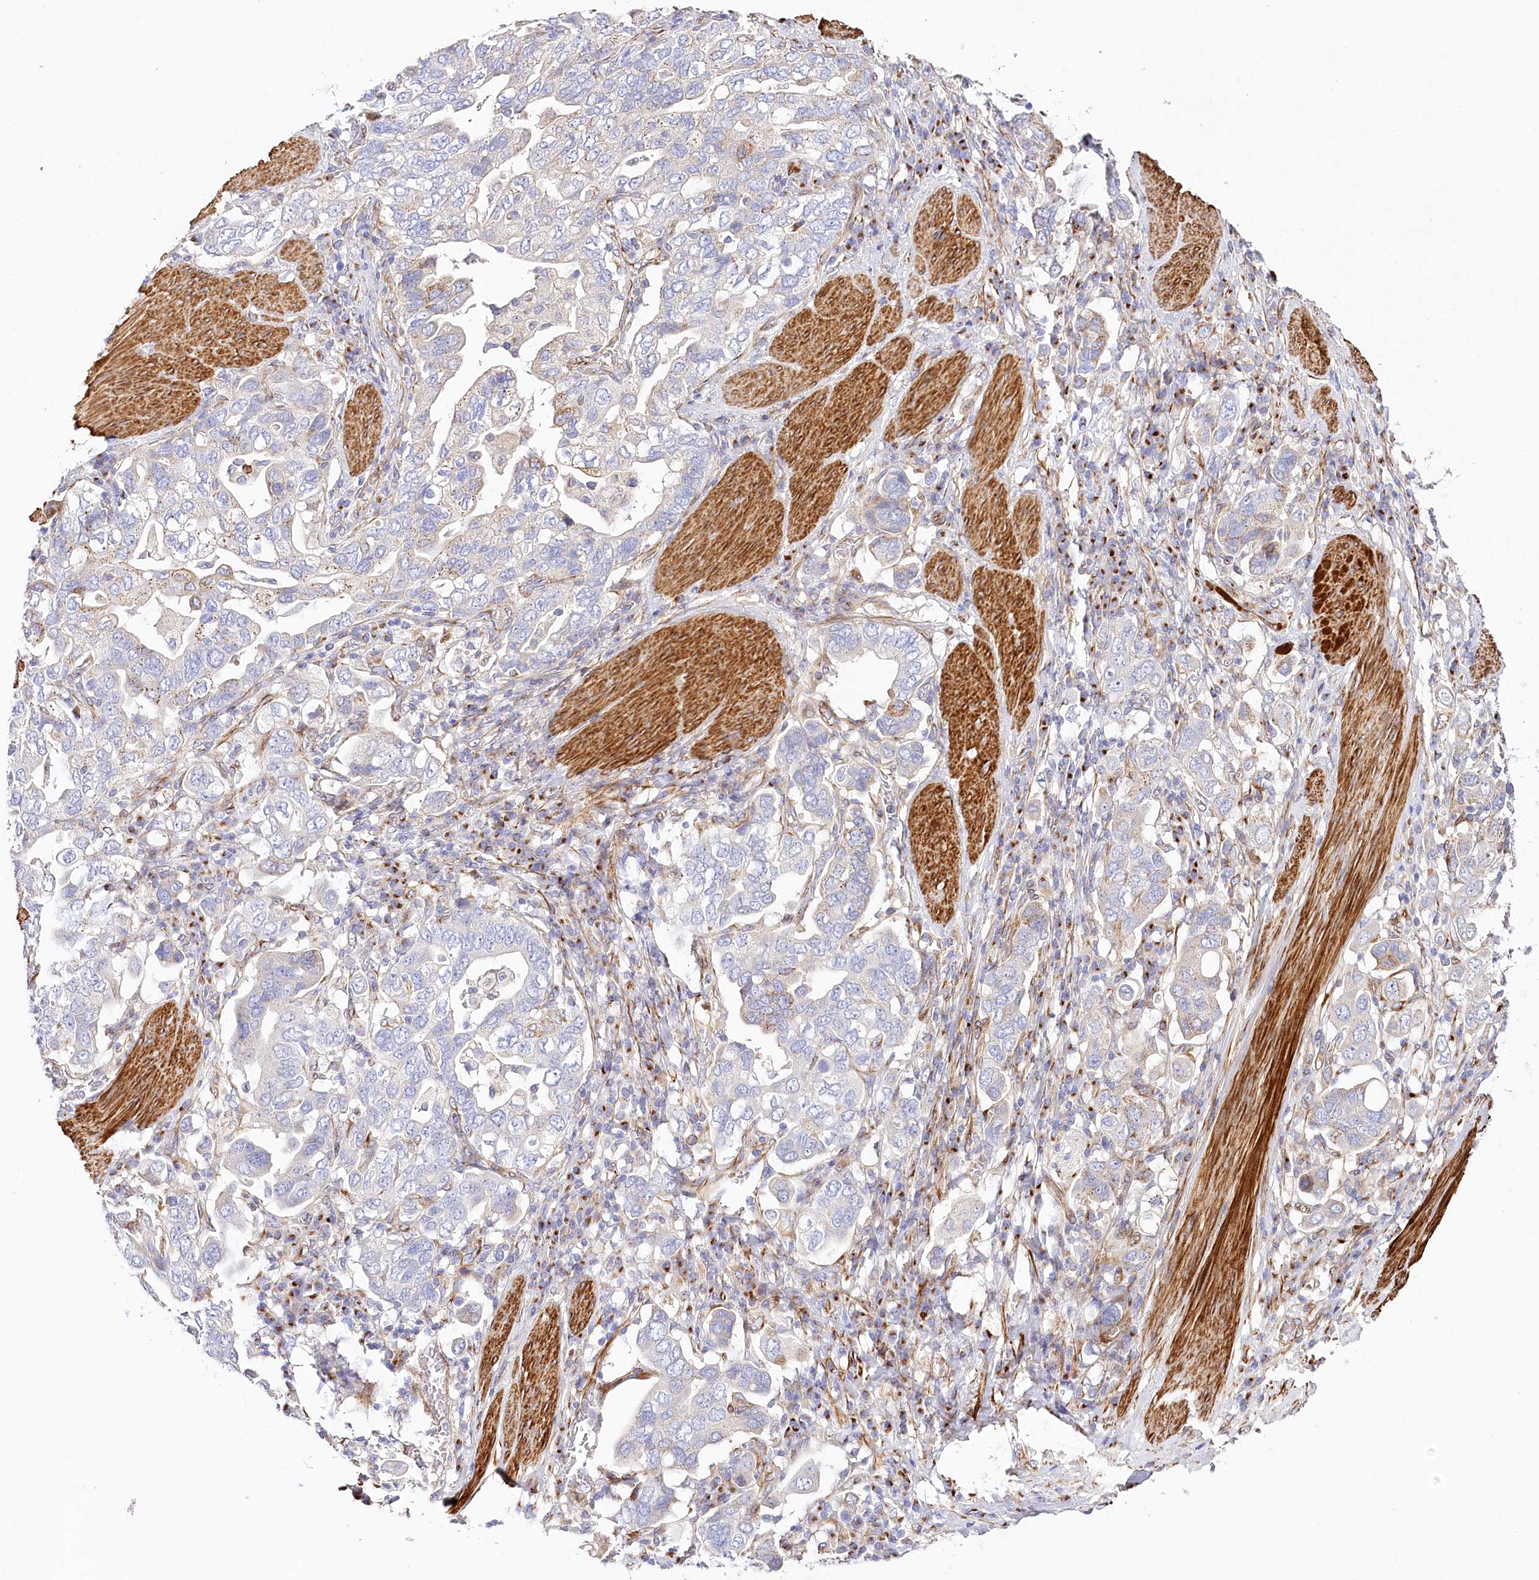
{"staining": {"intensity": "moderate", "quantity": "<25%", "location": "cytoplasmic/membranous"}, "tissue": "stomach cancer", "cell_type": "Tumor cells", "image_type": "cancer", "snomed": [{"axis": "morphology", "description": "Adenocarcinoma, NOS"}, {"axis": "topography", "description": "Stomach, upper"}], "caption": "Stomach cancer (adenocarcinoma) was stained to show a protein in brown. There is low levels of moderate cytoplasmic/membranous expression in approximately <25% of tumor cells. The protein is shown in brown color, while the nuclei are stained blue.", "gene": "ABRAXAS2", "patient": {"sex": "male", "age": 62}}